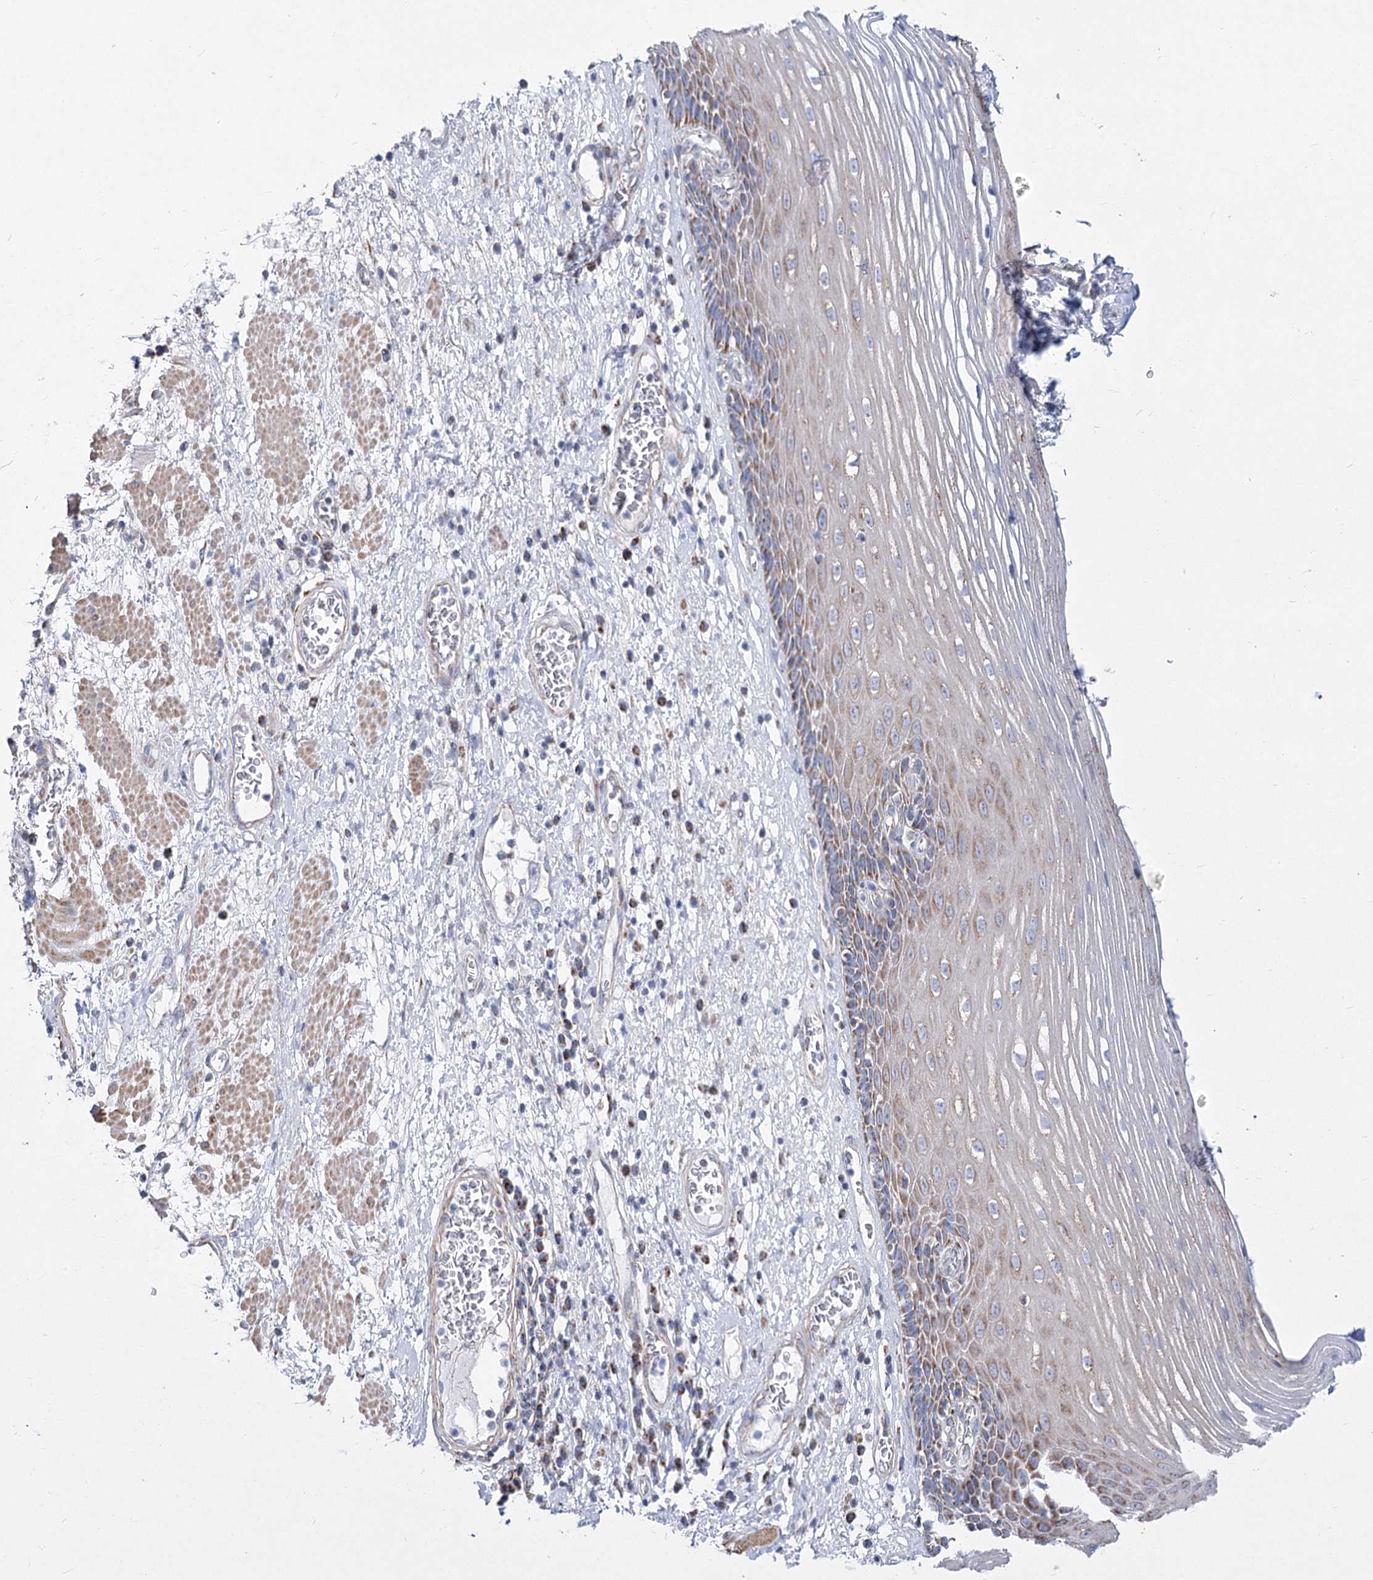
{"staining": {"intensity": "moderate", "quantity": ">75%", "location": "cytoplasmic/membranous"}, "tissue": "esophagus", "cell_type": "Squamous epithelial cells", "image_type": "normal", "snomed": [{"axis": "morphology", "description": "Normal tissue, NOS"}, {"axis": "morphology", "description": "Adenocarcinoma, NOS"}, {"axis": "topography", "description": "Esophagus"}], "caption": "This is a histology image of immunohistochemistry staining of normal esophagus, which shows moderate expression in the cytoplasmic/membranous of squamous epithelial cells.", "gene": "PDHB", "patient": {"sex": "male", "age": 62}}